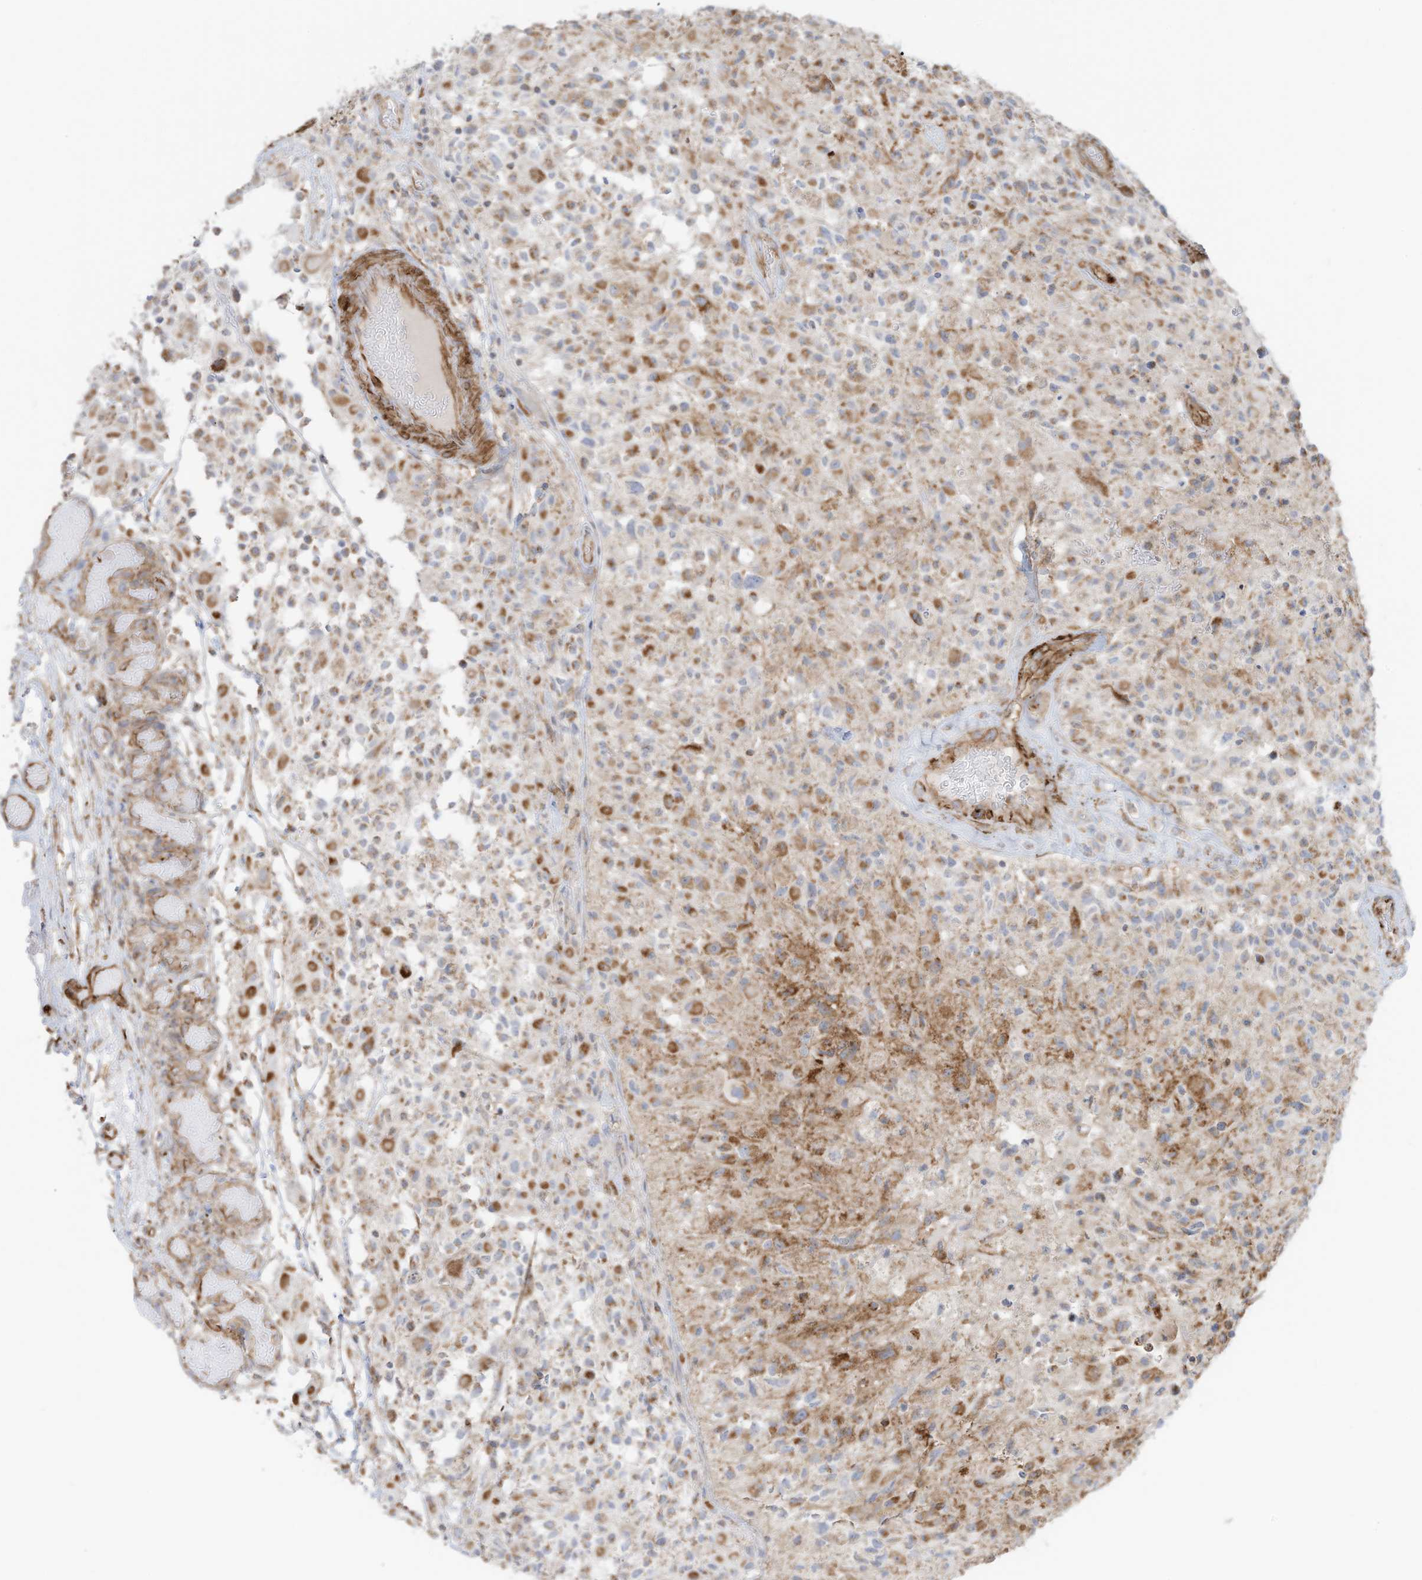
{"staining": {"intensity": "moderate", "quantity": "<25%", "location": "cytoplasmic/membranous"}, "tissue": "glioma", "cell_type": "Tumor cells", "image_type": "cancer", "snomed": [{"axis": "morphology", "description": "Glioma, malignant, High grade"}, {"axis": "morphology", "description": "Glioblastoma, NOS"}, {"axis": "topography", "description": "Brain"}], "caption": "A high-resolution image shows immunohistochemistry staining of malignant glioma (high-grade), which shows moderate cytoplasmic/membranous staining in approximately <25% of tumor cells.", "gene": "ABCB7", "patient": {"sex": "male", "age": 60}}